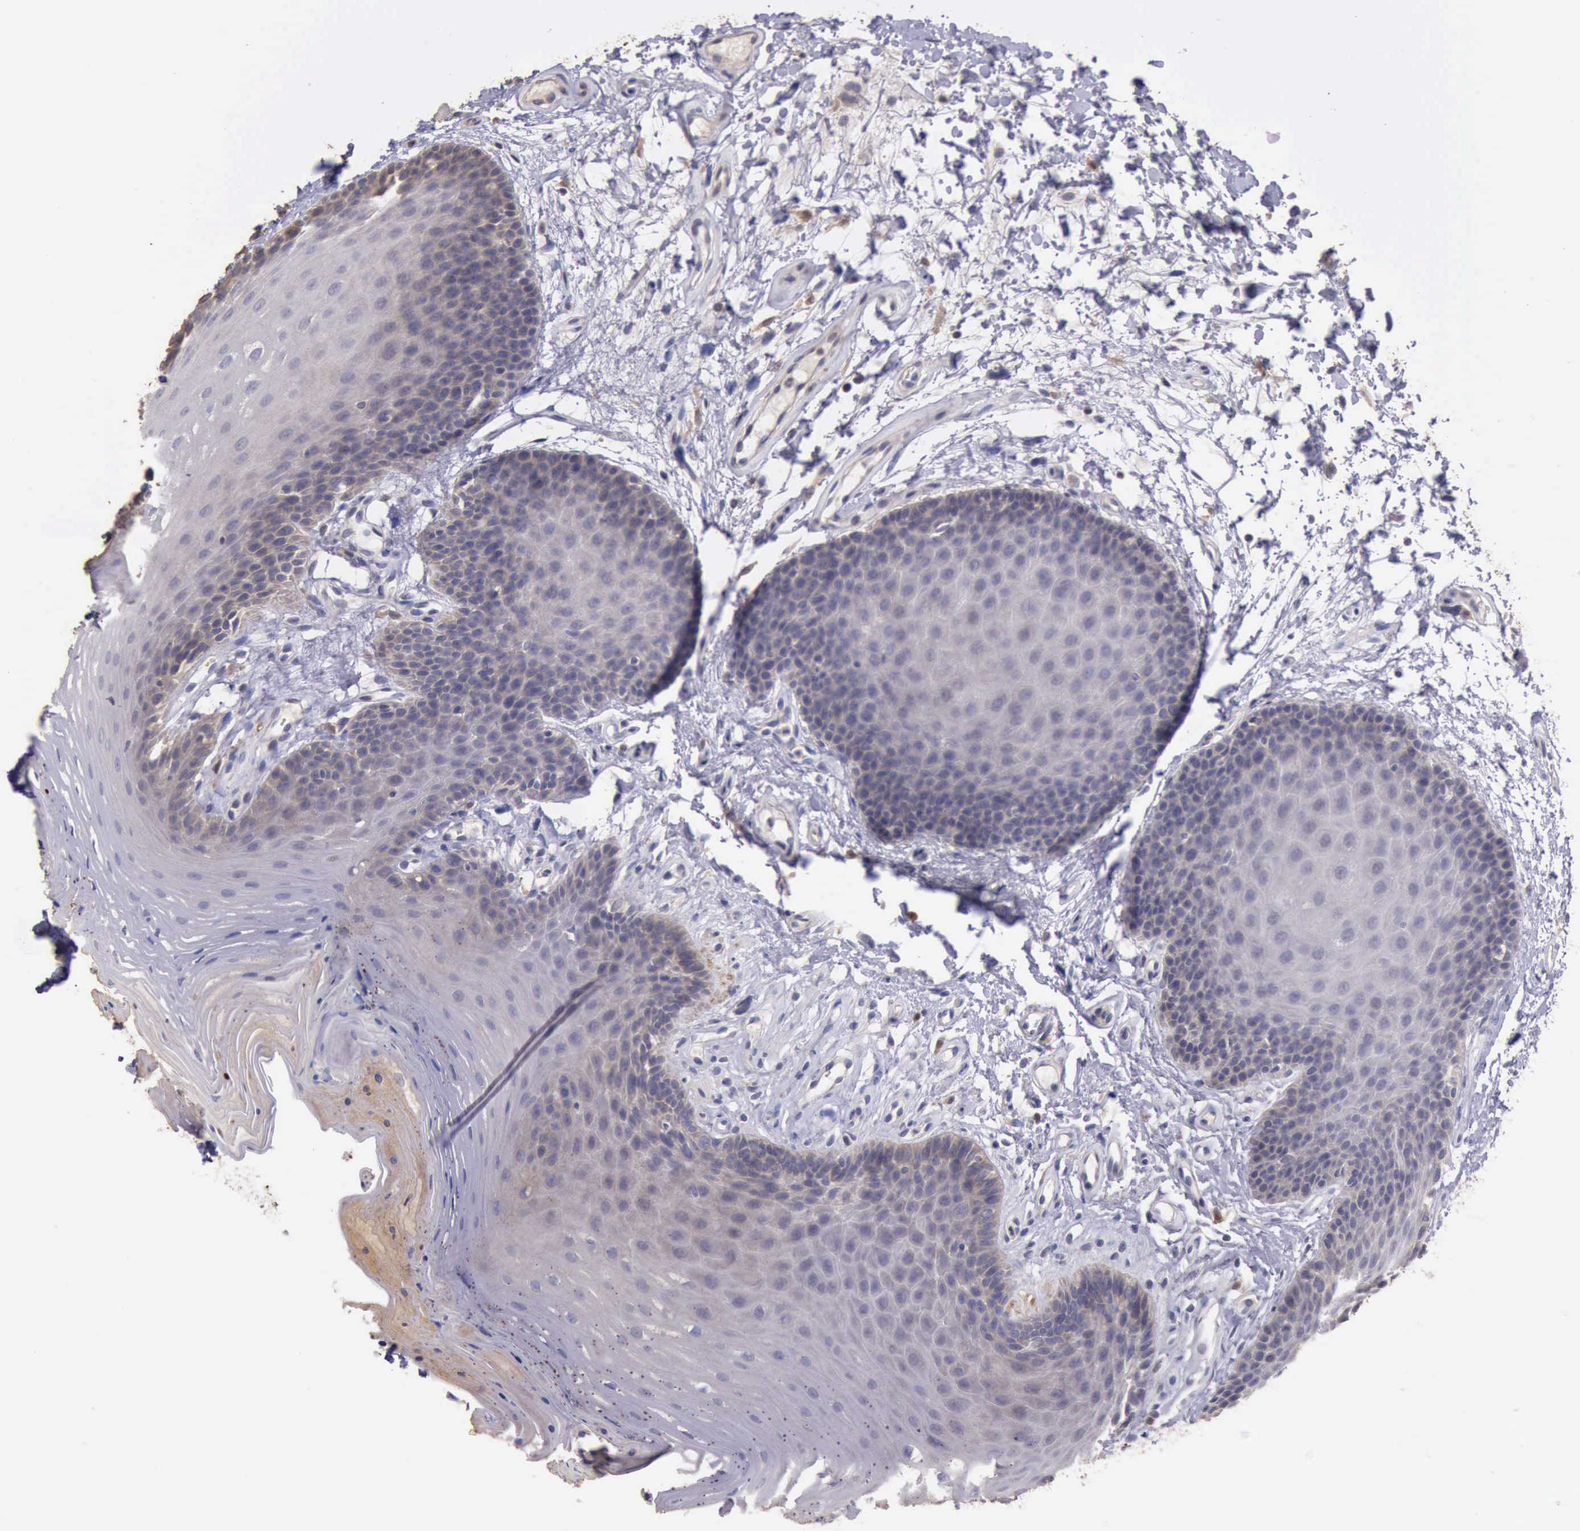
{"staining": {"intensity": "negative", "quantity": "none", "location": "none"}, "tissue": "oral mucosa", "cell_type": "Squamous epithelial cells", "image_type": "normal", "snomed": [{"axis": "morphology", "description": "Normal tissue, NOS"}, {"axis": "topography", "description": "Oral tissue"}], "caption": "Immunohistochemistry photomicrograph of unremarkable oral mucosa: human oral mucosa stained with DAB (3,3'-diaminobenzidine) exhibits no significant protein positivity in squamous epithelial cells.", "gene": "RAB39B", "patient": {"sex": "male", "age": 62}}